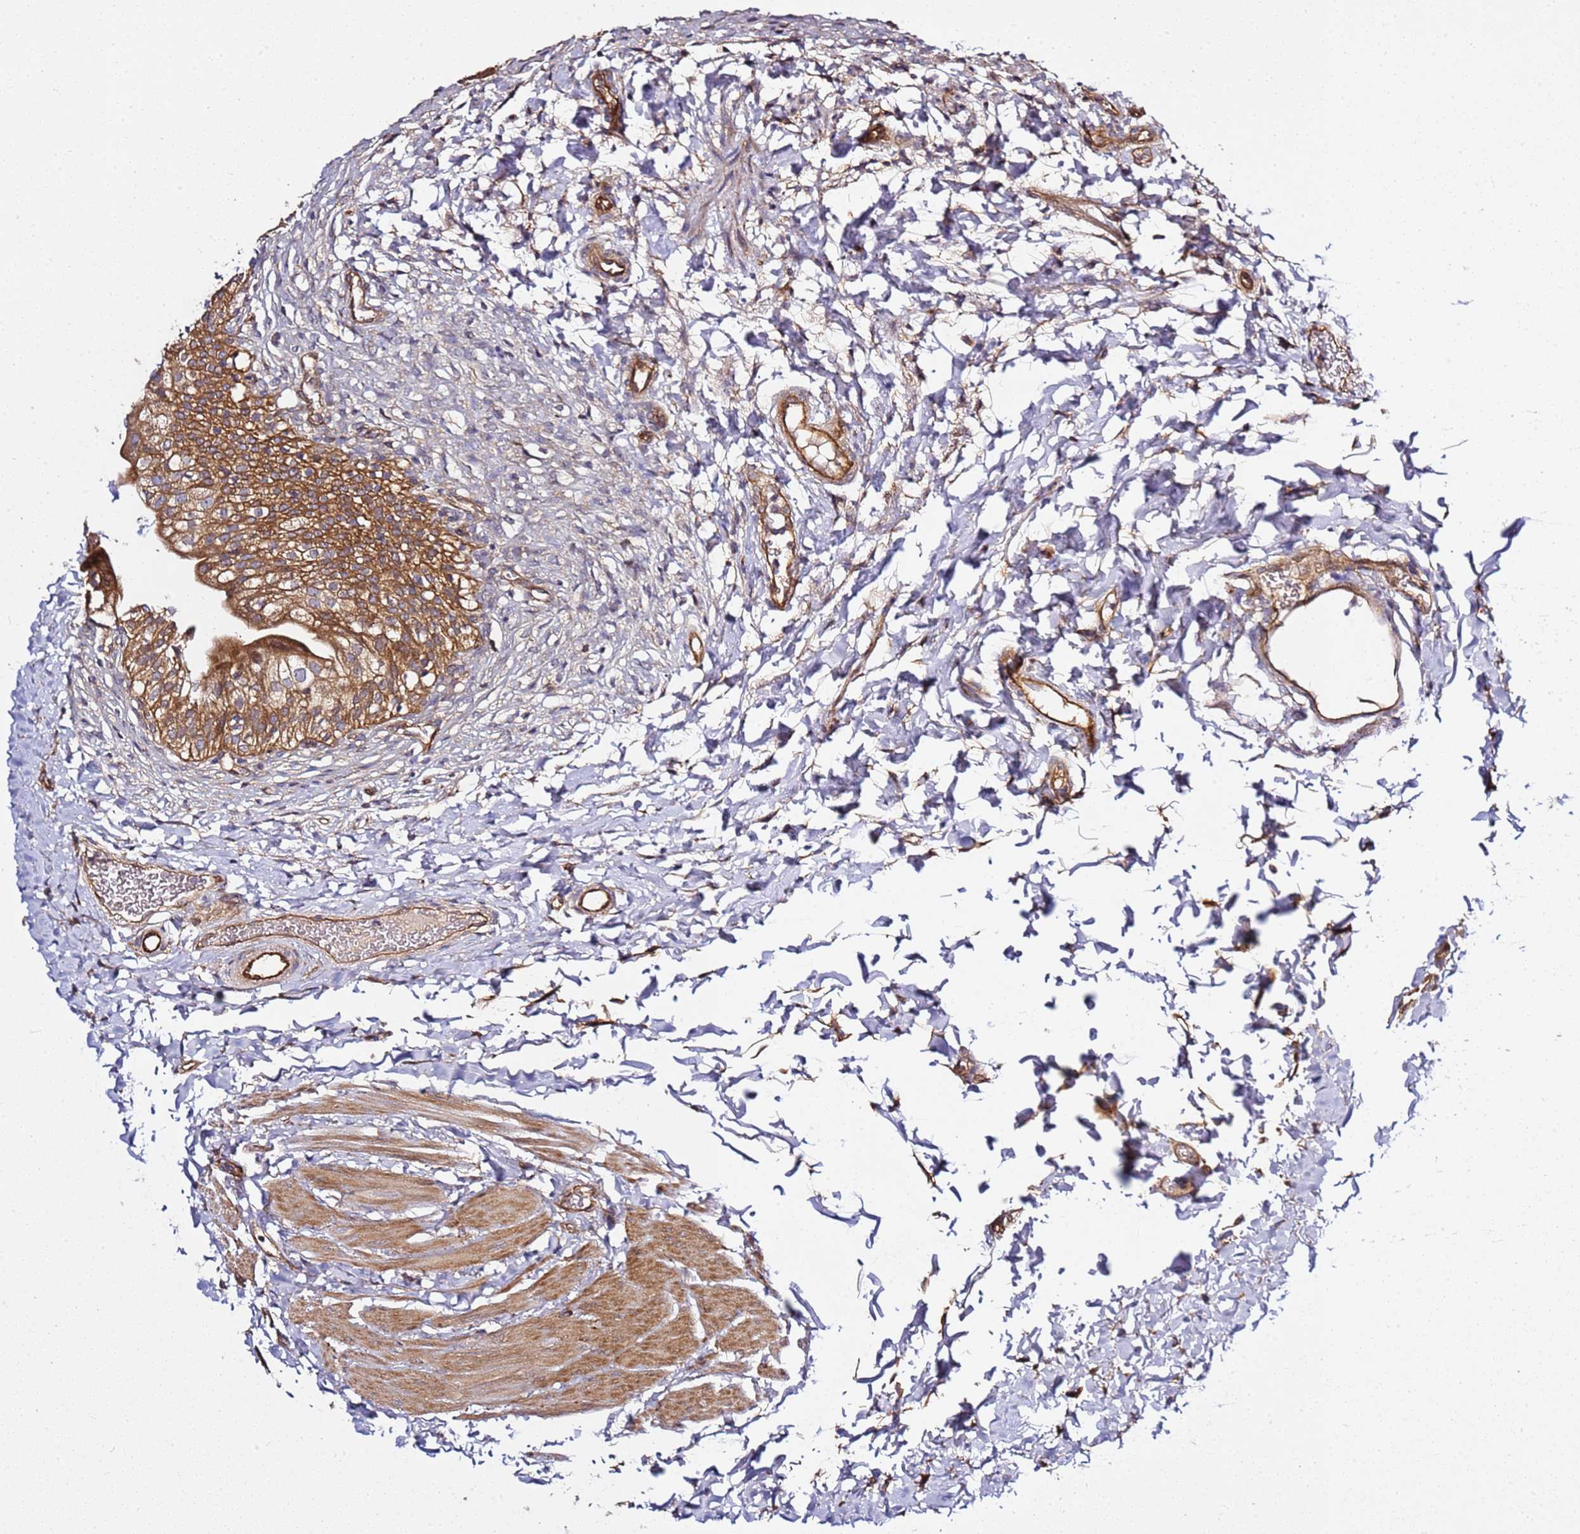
{"staining": {"intensity": "strong", "quantity": ">75%", "location": "cytoplasmic/membranous"}, "tissue": "urinary bladder", "cell_type": "Urothelial cells", "image_type": "normal", "snomed": [{"axis": "morphology", "description": "Normal tissue, NOS"}, {"axis": "topography", "description": "Urinary bladder"}], "caption": "High-power microscopy captured an IHC photomicrograph of normal urinary bladder, revealing strong cytoplasmic/membranous expression in approximately >75% of urothelial cells.", "gene": "GNL1", "patient": {"sex": "male", "age": 55}}